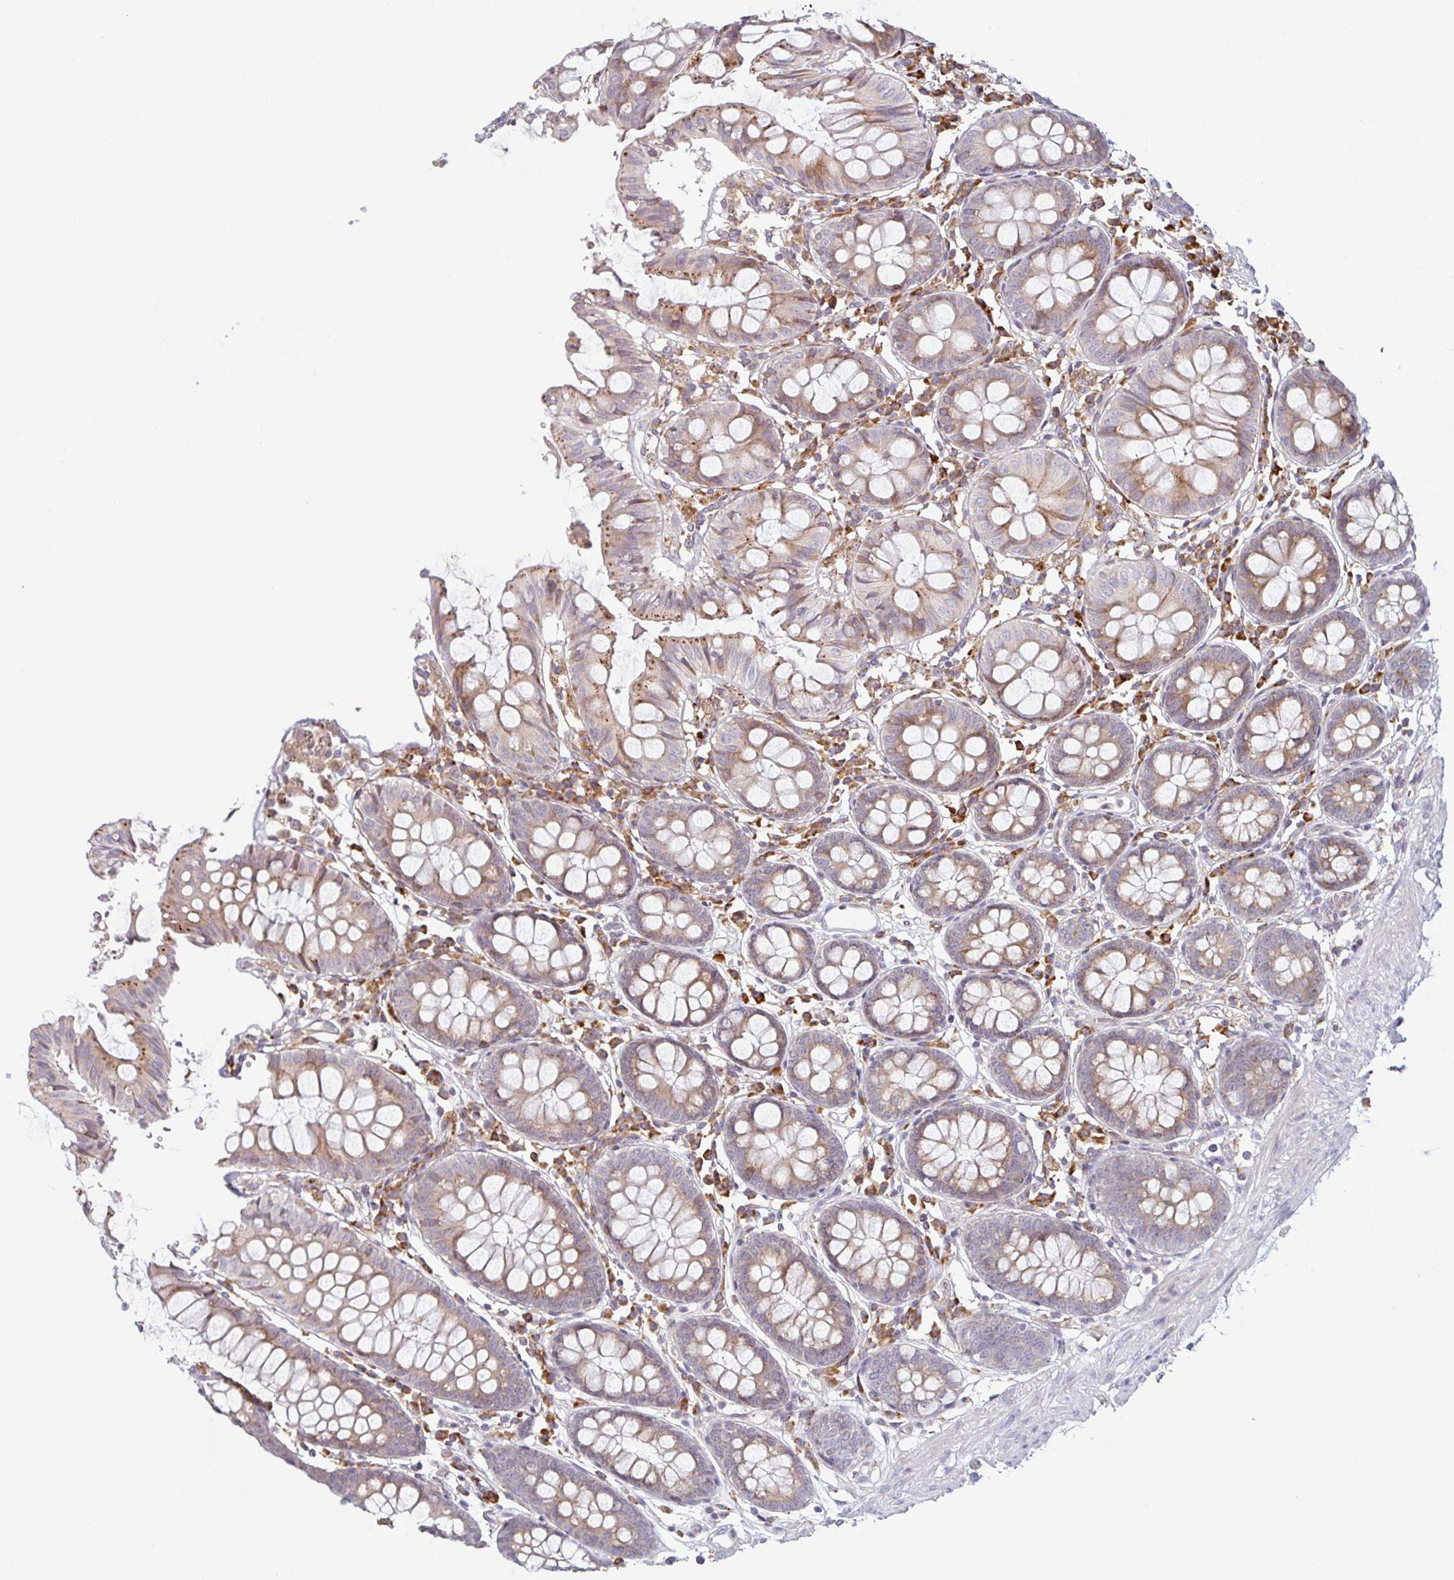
{"staining": {"intensity": "negative", "quantity": "none", "location": "none"}, "tissue": "colon", "cell_type": "Endothelial cells", "image_type": "normal", "snomed": [{"axis": "morphology", "description": "Normal tissue, NOS"}, {"axis": "topography", "description": "Colon"}], "caption": "High magnification brightfield microscopy of unremarkable colon stained with DAB (3,3'-diaminobenzidine) (brown) and counterstained with hematoxylin (blue): endothelial cells show no significant positivity. (DAB IHC, high magnification).", "gene": "RIT1", "patient": {"sex": "female", "age": 84}}